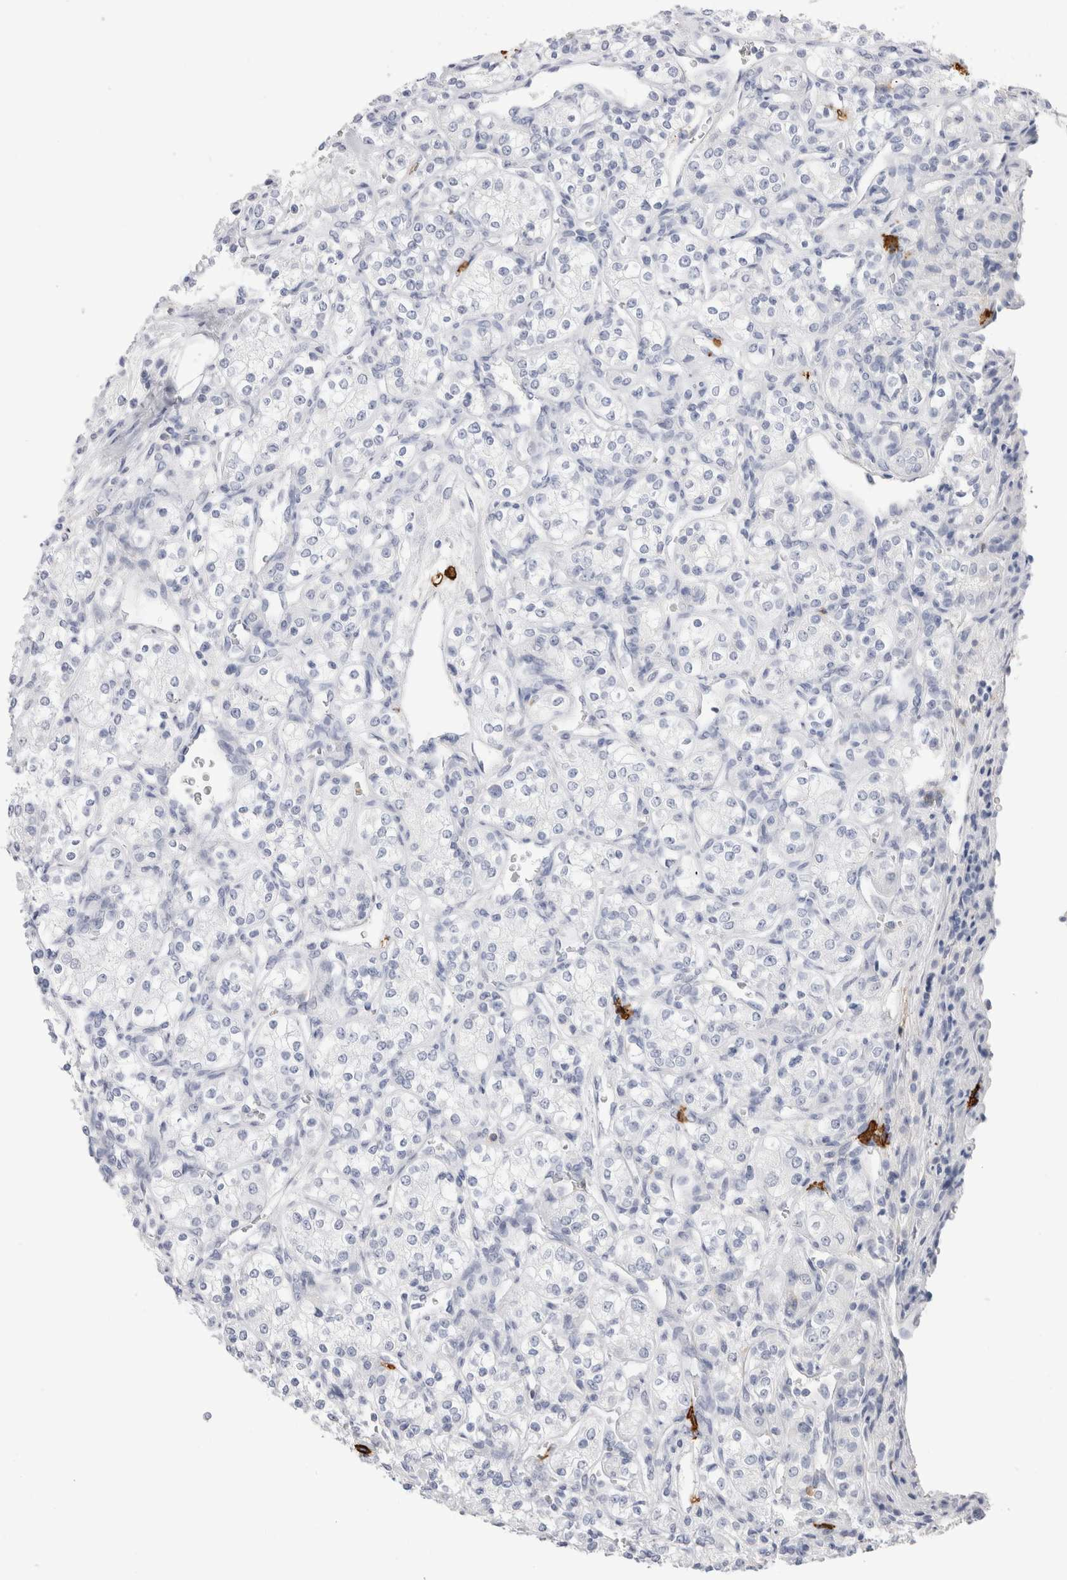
{"staining": {"intensity": "negative", "quantity": "none", "location": "none"}, "tissue": "renal cancer", "cell_type": "Tumor cells", "image_type": "cancer", "snomed": [{"axis": "morphology", "description": "Adenocarcinoma, NOS"}, {"axis": "topography", "description": "Kidney"}], "caption": "Tumor cells show no significant staining in renal cancer.", "gene": "CD38", "patient": {"sex": "male", "age": 77}}